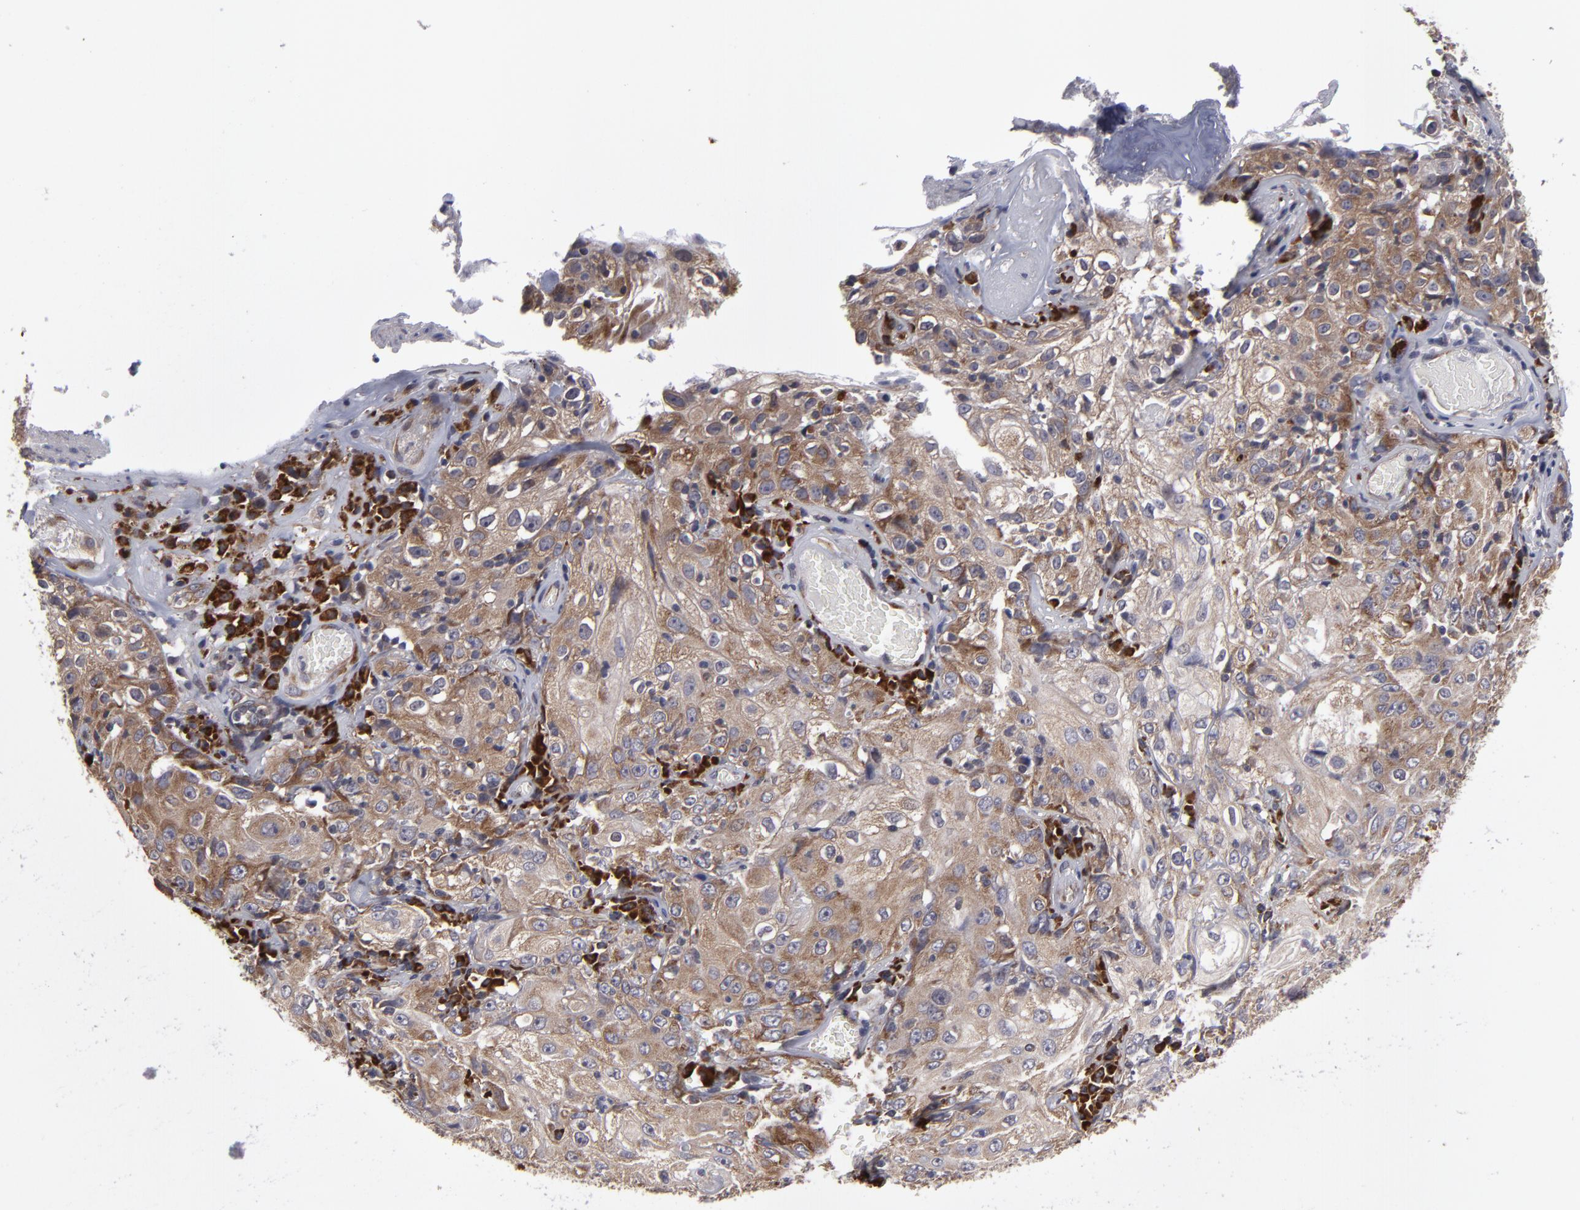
{"staining": {"intensity": "weak", "quantity": ">75%", "location": "cytoplasmic/membranous"}, "tissue": "skin cancer", "cell_type": "Tumor cells", "image_type": "cancer", "snomed": [{"axis": "morphology", "description": "Squamous cell carcinoma, NOS"}, {"axis": "topography", "description": "Skin"}], "caption": "Immunohistochemistry (IHC) of squamous cell carcinoma (skin) shows low levels of weak cytoplasmic/membranous expression in approximately >75% of tumor cells.", "gene": "SND1", "patient": {"sex": "male", "age": 65}}